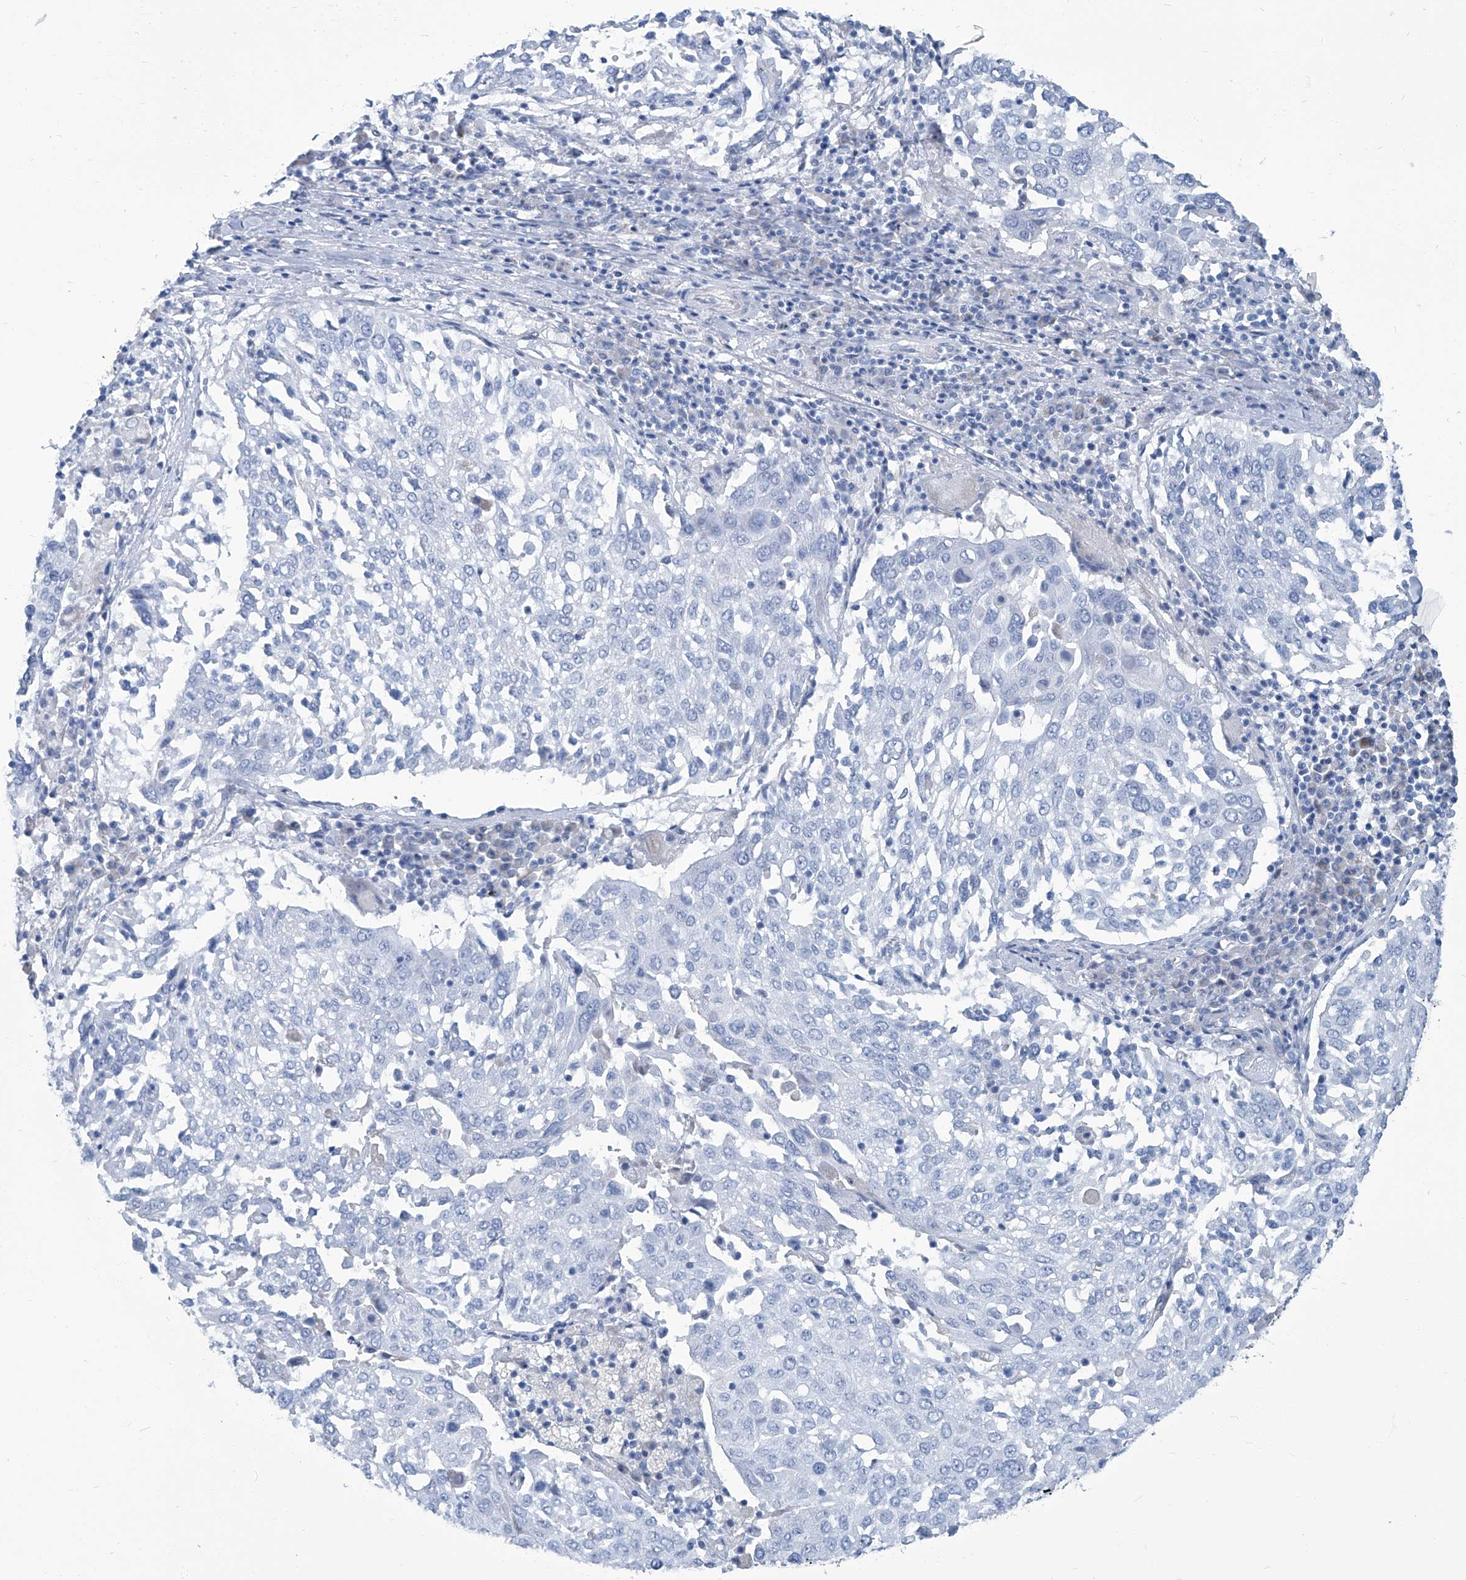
{"staining": {"intensity": "negative", "quantity": "none", "location": "none"}, "tissue": "lung cancer", "cell_type": "Tumor cells", "image_type": "cancer", "snomed": [{"axis": "morphology", "description": "Squamous cell carcinoma, NOS"}, {"axis": "topography", "description": "Lung"}], "caption": "Protein analysis of lung cancer exhibits no significant expression in tumor cells. (Stains: DAB immunohistochemistry with hematoxylin counter stain, Microscopy: brightfield microscopy at high magnification).", "gene": "PFKL", "patient": {"sex": "male", "age": 65}}